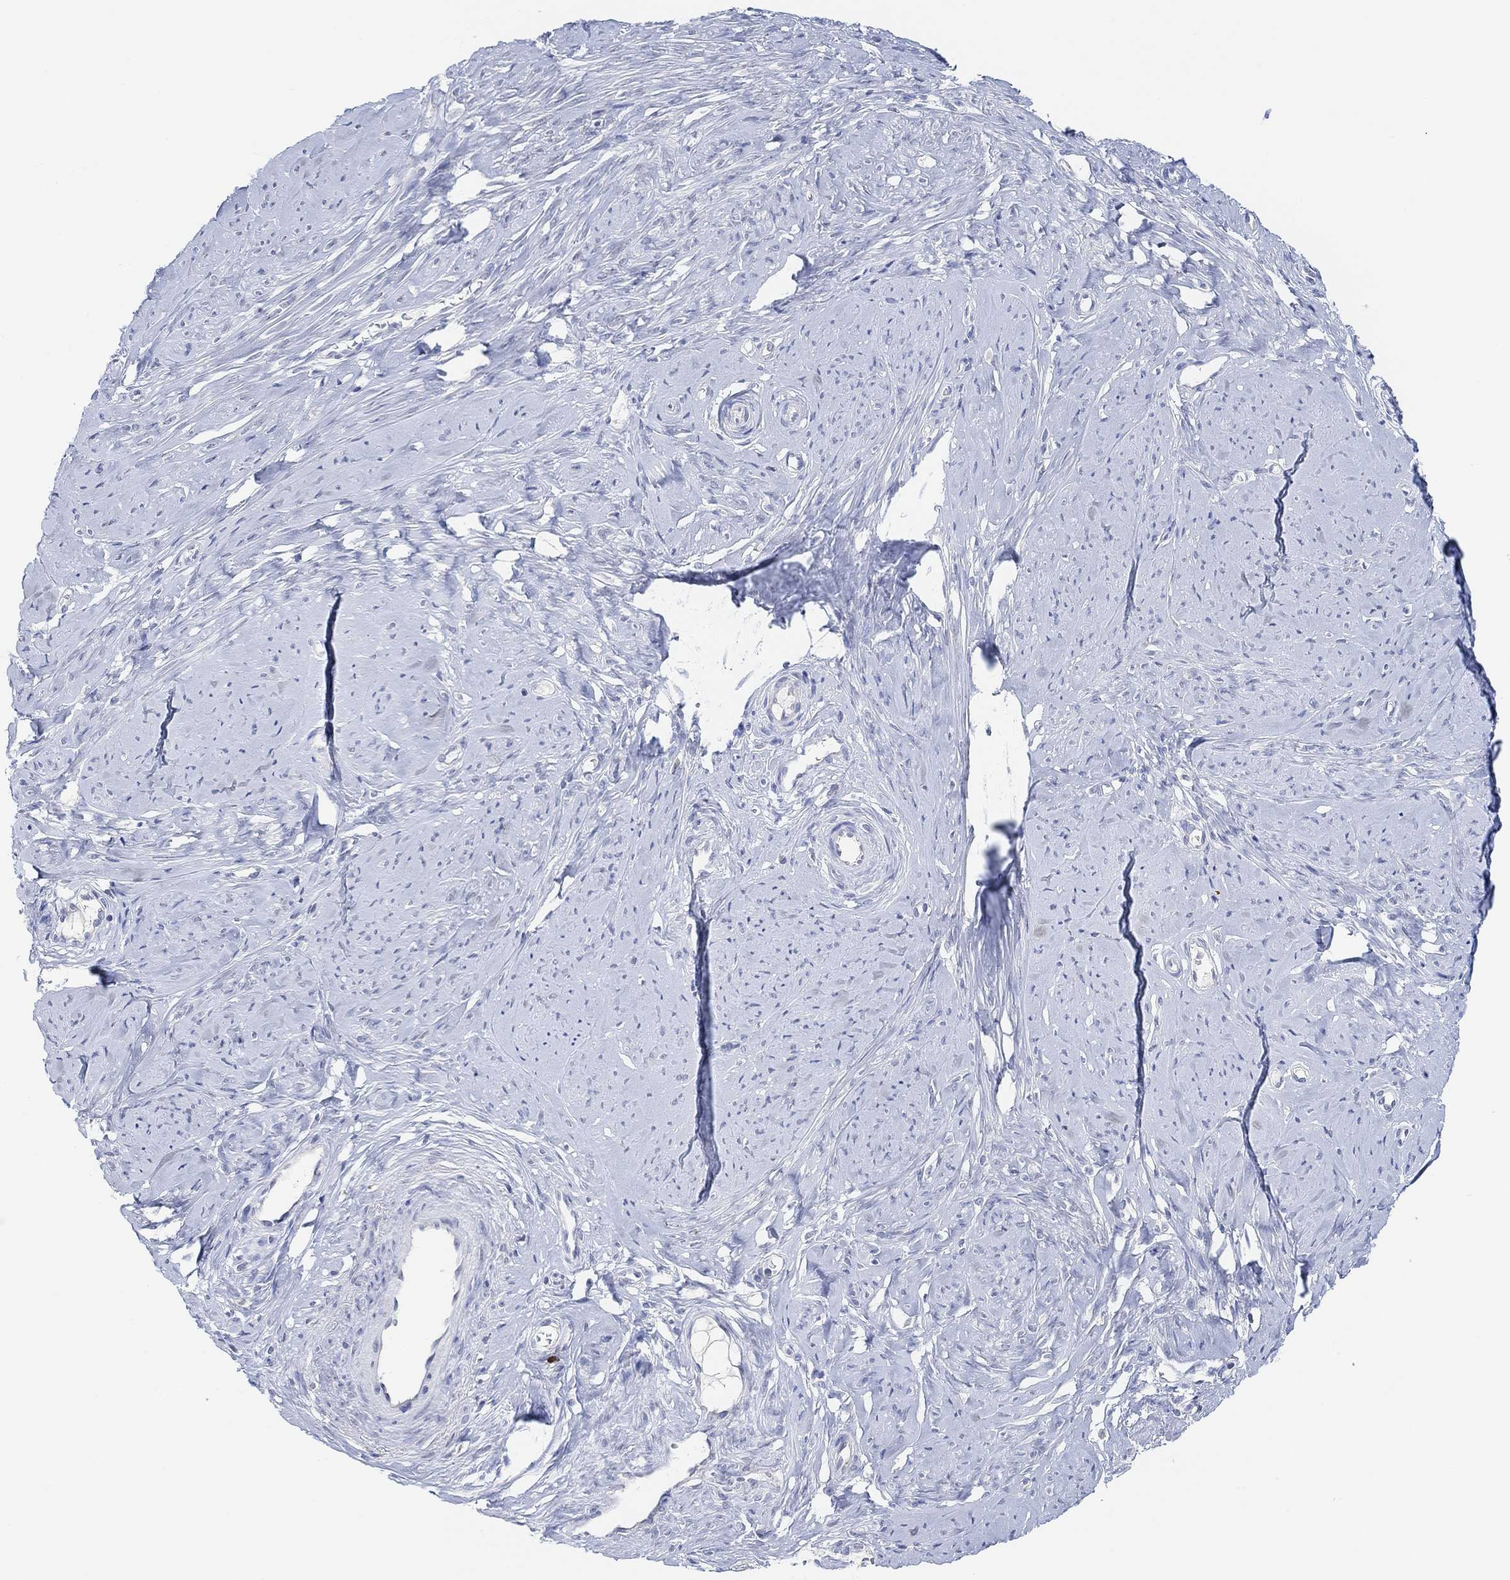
{"staining": {"intensity": "negative", "quantity": "none", "location": "none"}, "tissue": "smooth muscle", "cell_type": "Smooth muscle cells", "image_type": "normal", "snomed": [{"axis": "morphology", "description": "Normal tissue, NOS"}, {"axis": "topography", "description": "Smooth muscle"}], "caption": "This is a image of IHC staining of normal smooth muscle, which shows no positivity in smooth muscle cells. (DAB (3,3'-diaminobenzidine) immunohistochemistry (IHC) with hematoxylin counter stain).", "gene": "MUC1", "patient": {"sex": "female", "age": 48}}